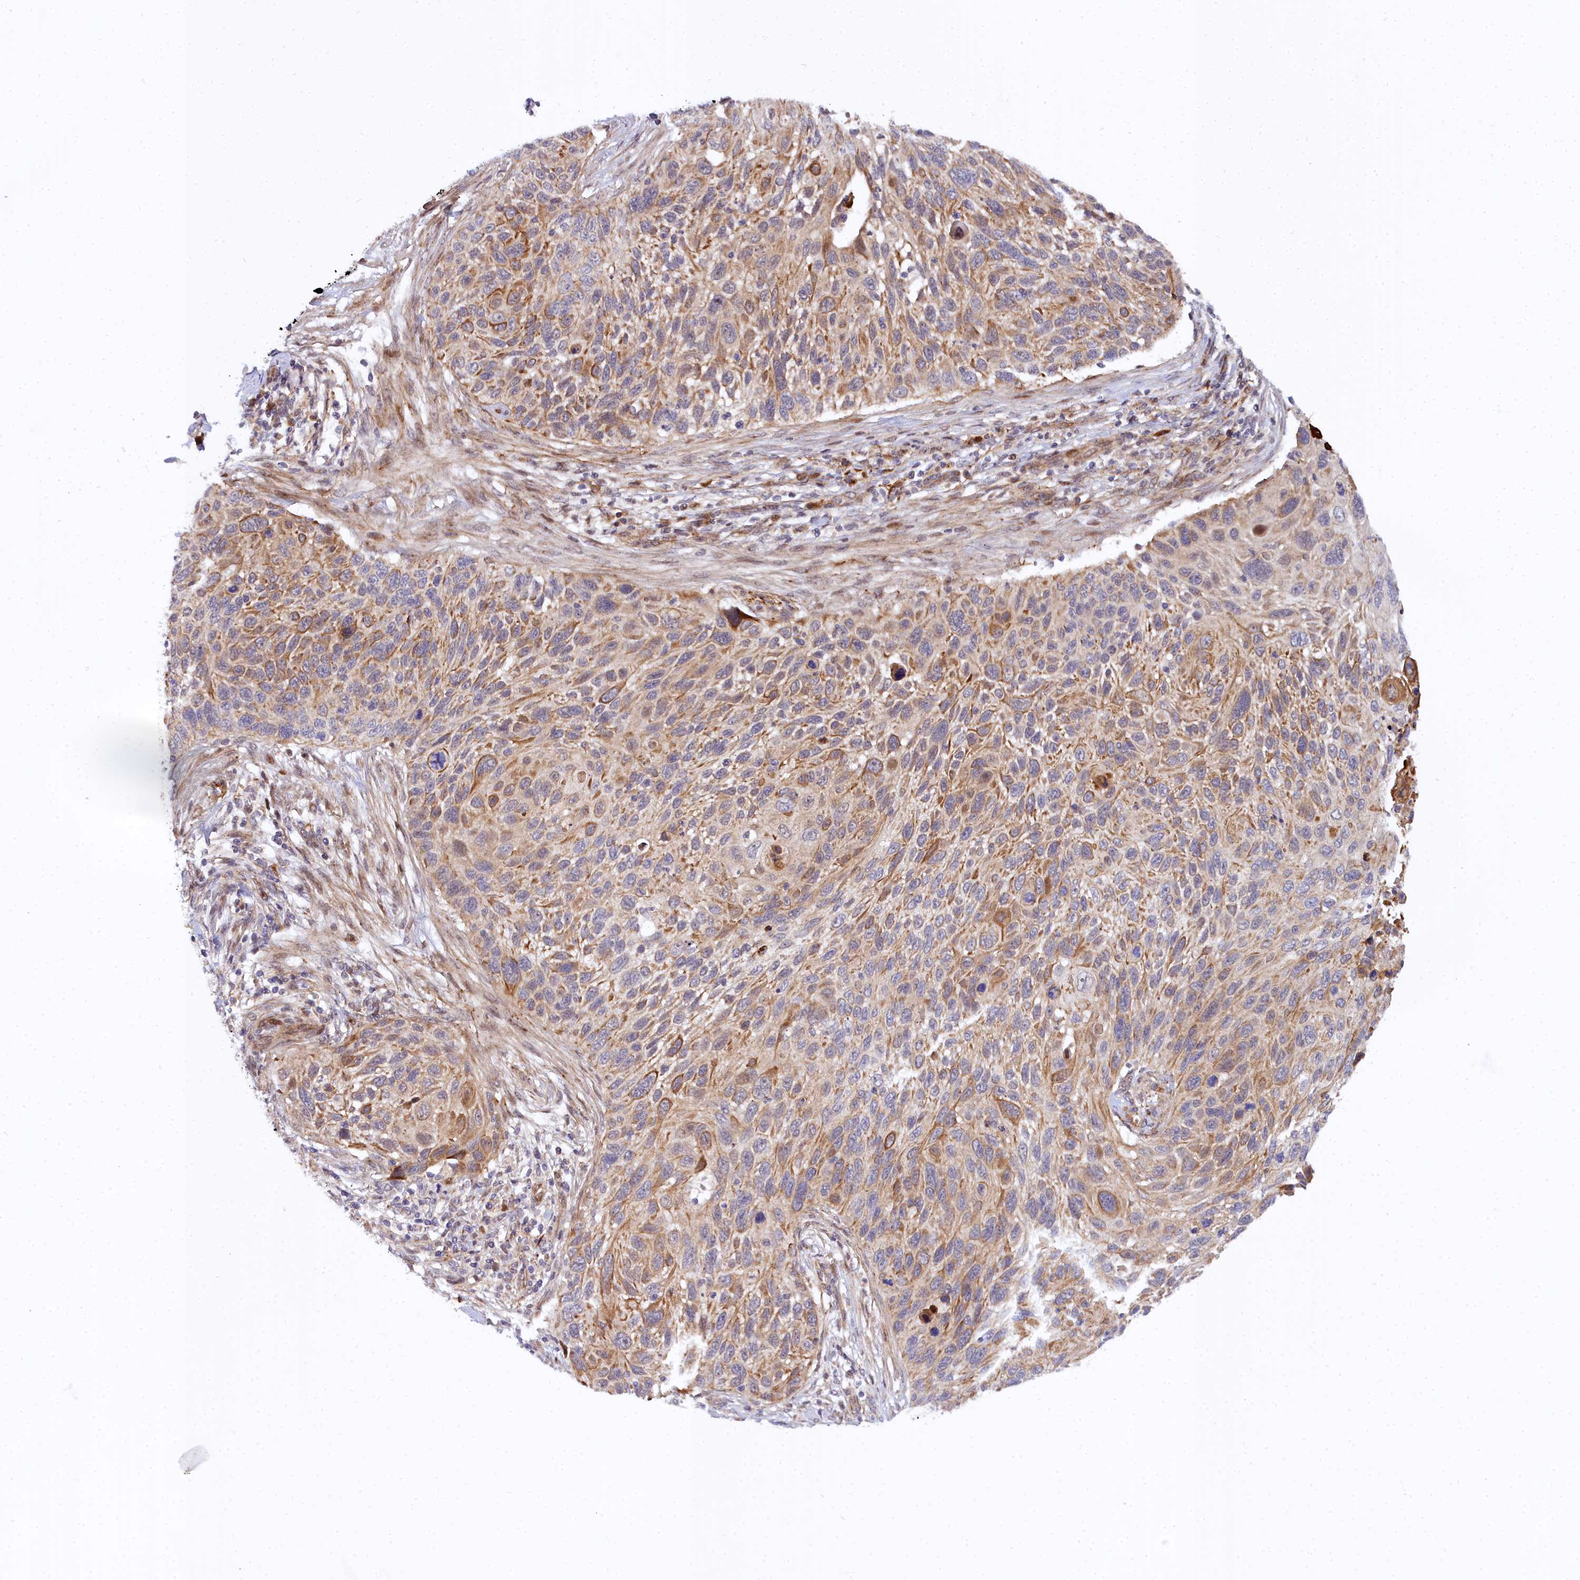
{"staining": {"intensity": "moderate", "quantity": "25%-75%", "location": "cytoplasmic/membranous"}, "tissue": "cervical cancer", "cell_type": "Tumor cells", "image_type": "cancer", "snomed": [{"axis": "morphology", "description": "Squamous cell carcinoma, NOS"}, {"axis": "topography", "description": "Cervix"}], "caption": "Immunohistochemical staining of human squamous cell carcinoma (cervical) demonstrates medium levels of moderate cytoplasmic/membranous positivity in approximately 25%-75% of tumor cells.", "gene": "MRPS11", "patient": {"sex": "female", "age": 70}}